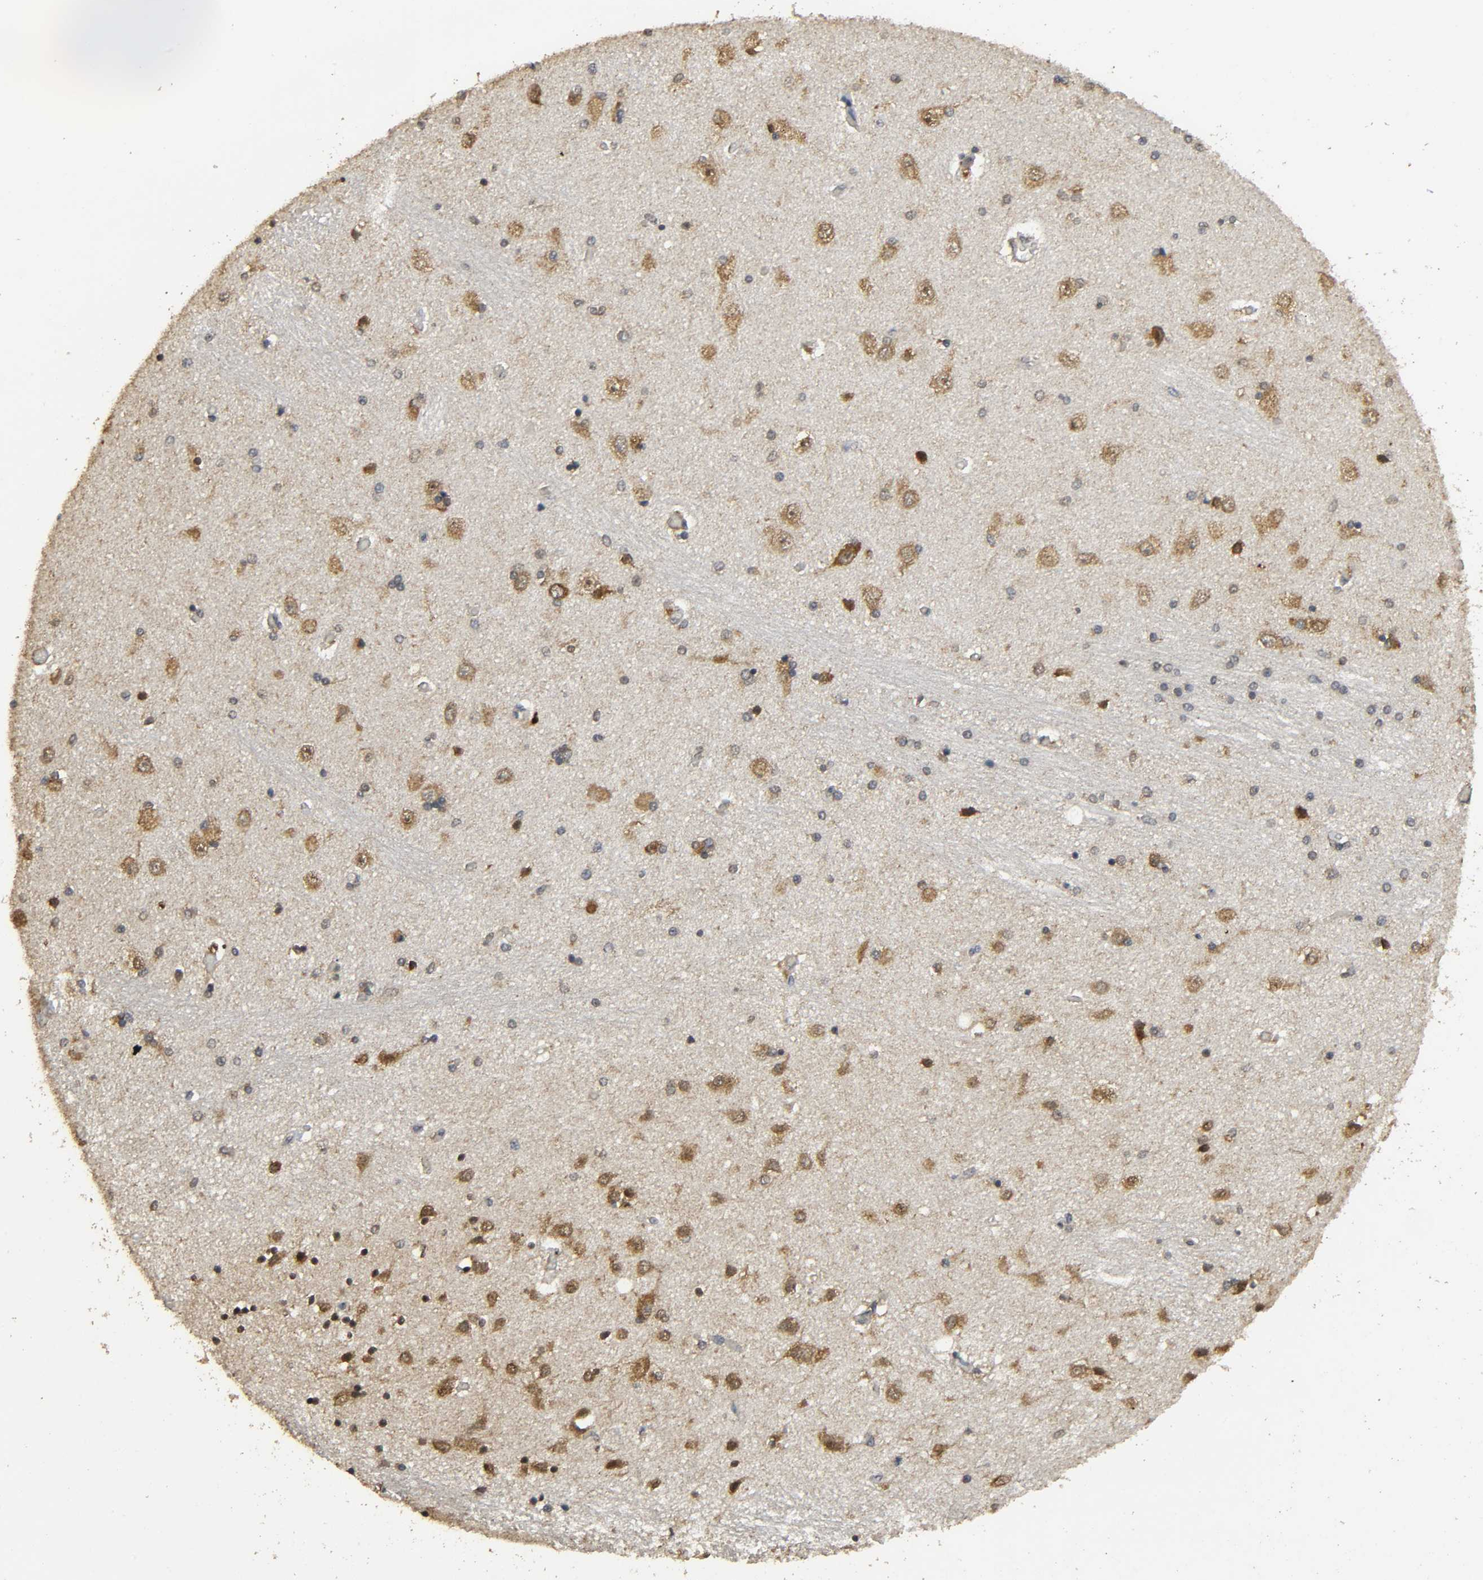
{"staining": {"intensity": "moderate", "quantity": "25%-75%", "location": "cytoplasmic/membranous"}, "tissue": "hippocampus", "cell_type": "Glial cells", "image_type": "normal", "snomed": [{"axis": "morphology", "description": "Normal tissue, NOS"}, {"axis": "topography", "description": "Hippocampus"}], "caption": "IHC histopathology image of unremarkable hippocampus stained for a protein (brown), which demonstrates medium levels of moderate cytoplasmic/membranous expression in approximately 25%-75% of glial cells.", "gene": "DDX6", "patient": {"sex": "female", "age": 54}}